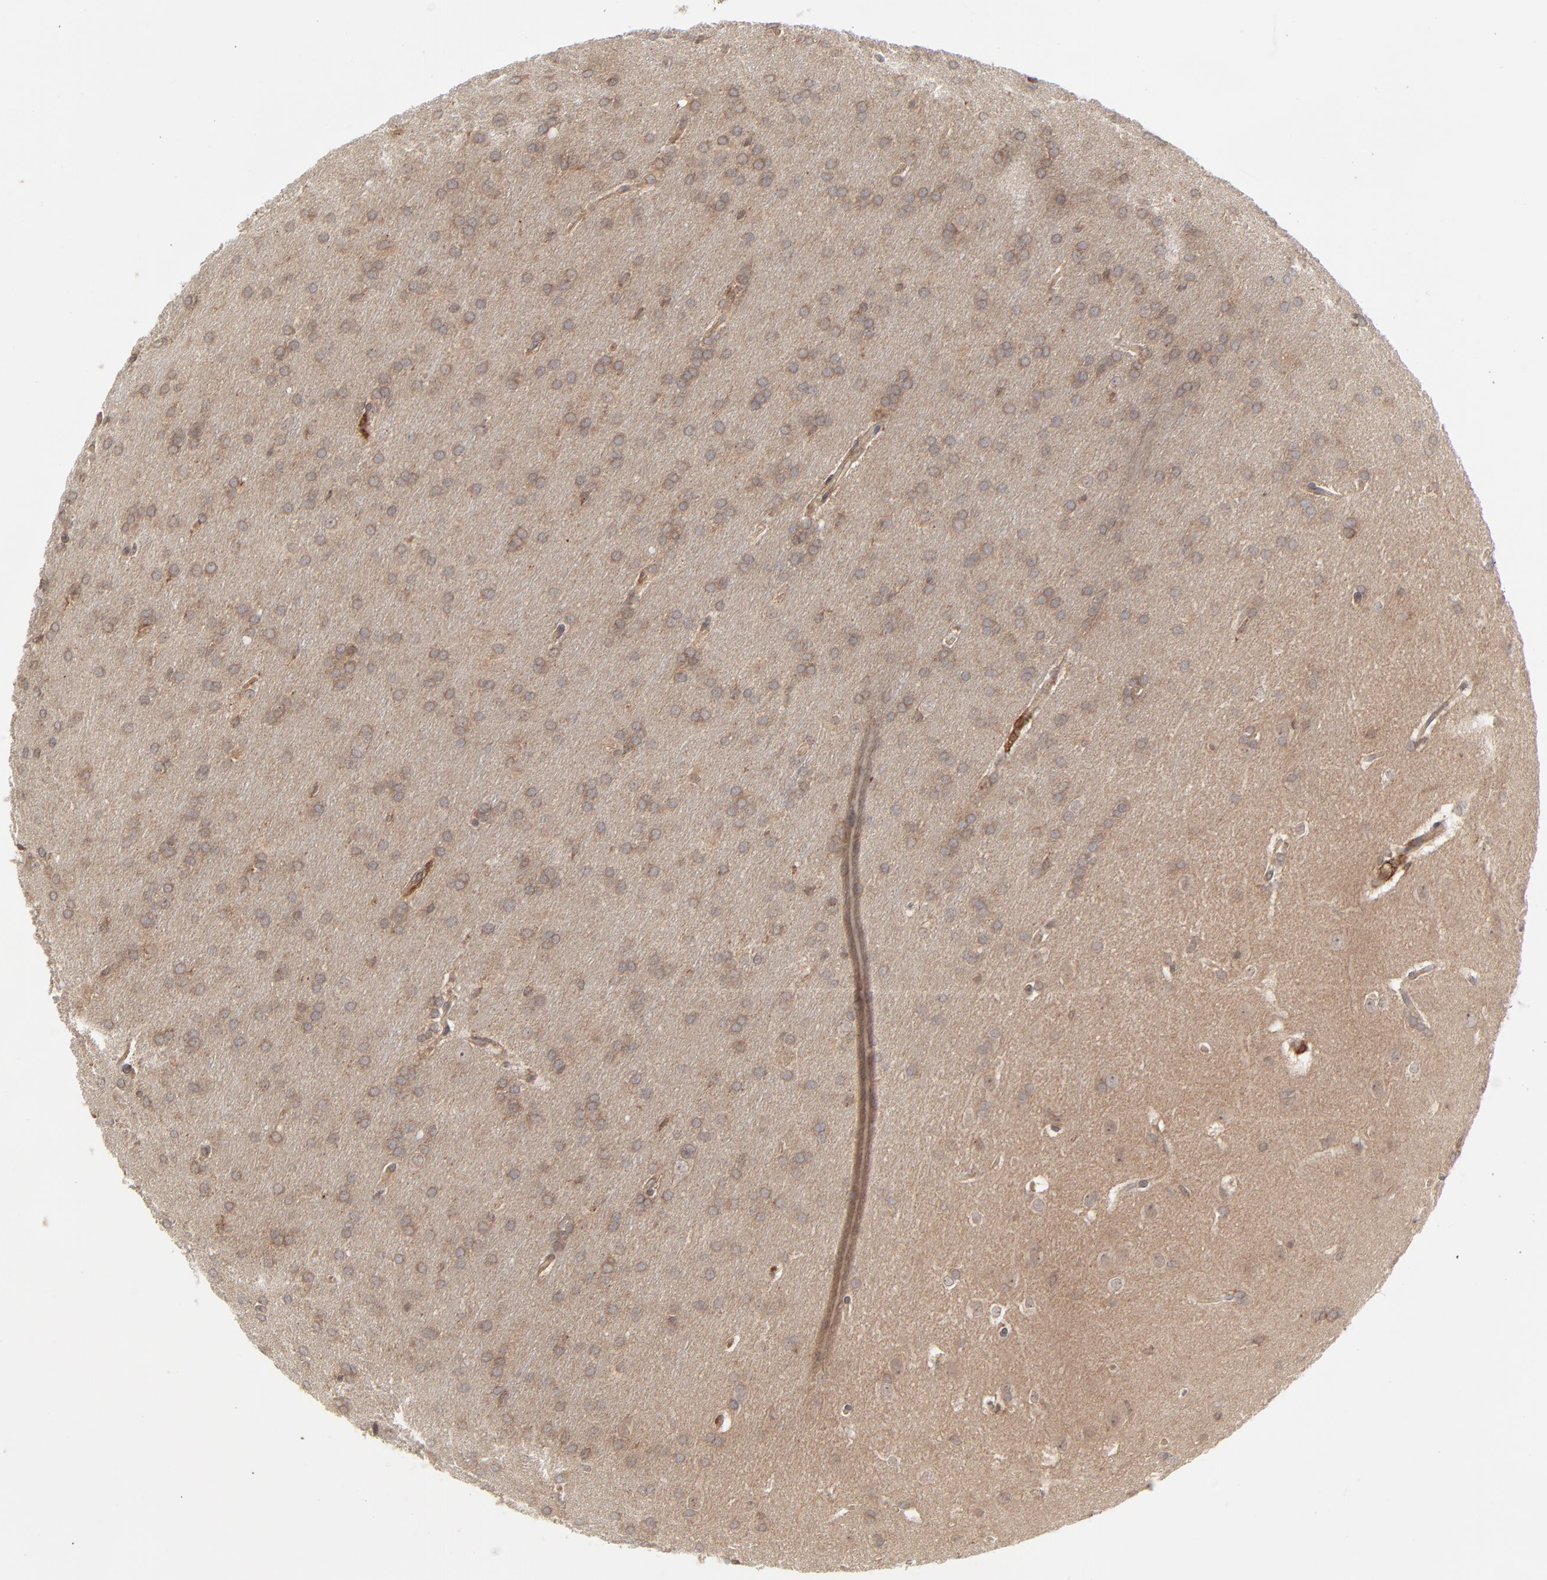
{"staining": {"intensity": "moderate", "quantity": ">75%", "location": "cytoplasmic/membranous"}, "tissue": "glioma", "cell_type": "Tumor cells", "image_type": "cancer", "snomed": [{"axis": "morphology", "description": "Glioma, malignant, Low grade"}, {"axis": "topography", "description": "Brain"}], "caption": "Protein expression analysis of human glioma reveals moderate cytoplasmic/membranous expression in approximately >75% of tumor cells. (Stains: DAB (3,3'-diaminobenzidine) in brown, nuclei in blue, Microscopy: brightfield microscopy at high magnification).", "gene": "RAB5C", "patient": {"sex": "female", "age": 32}}